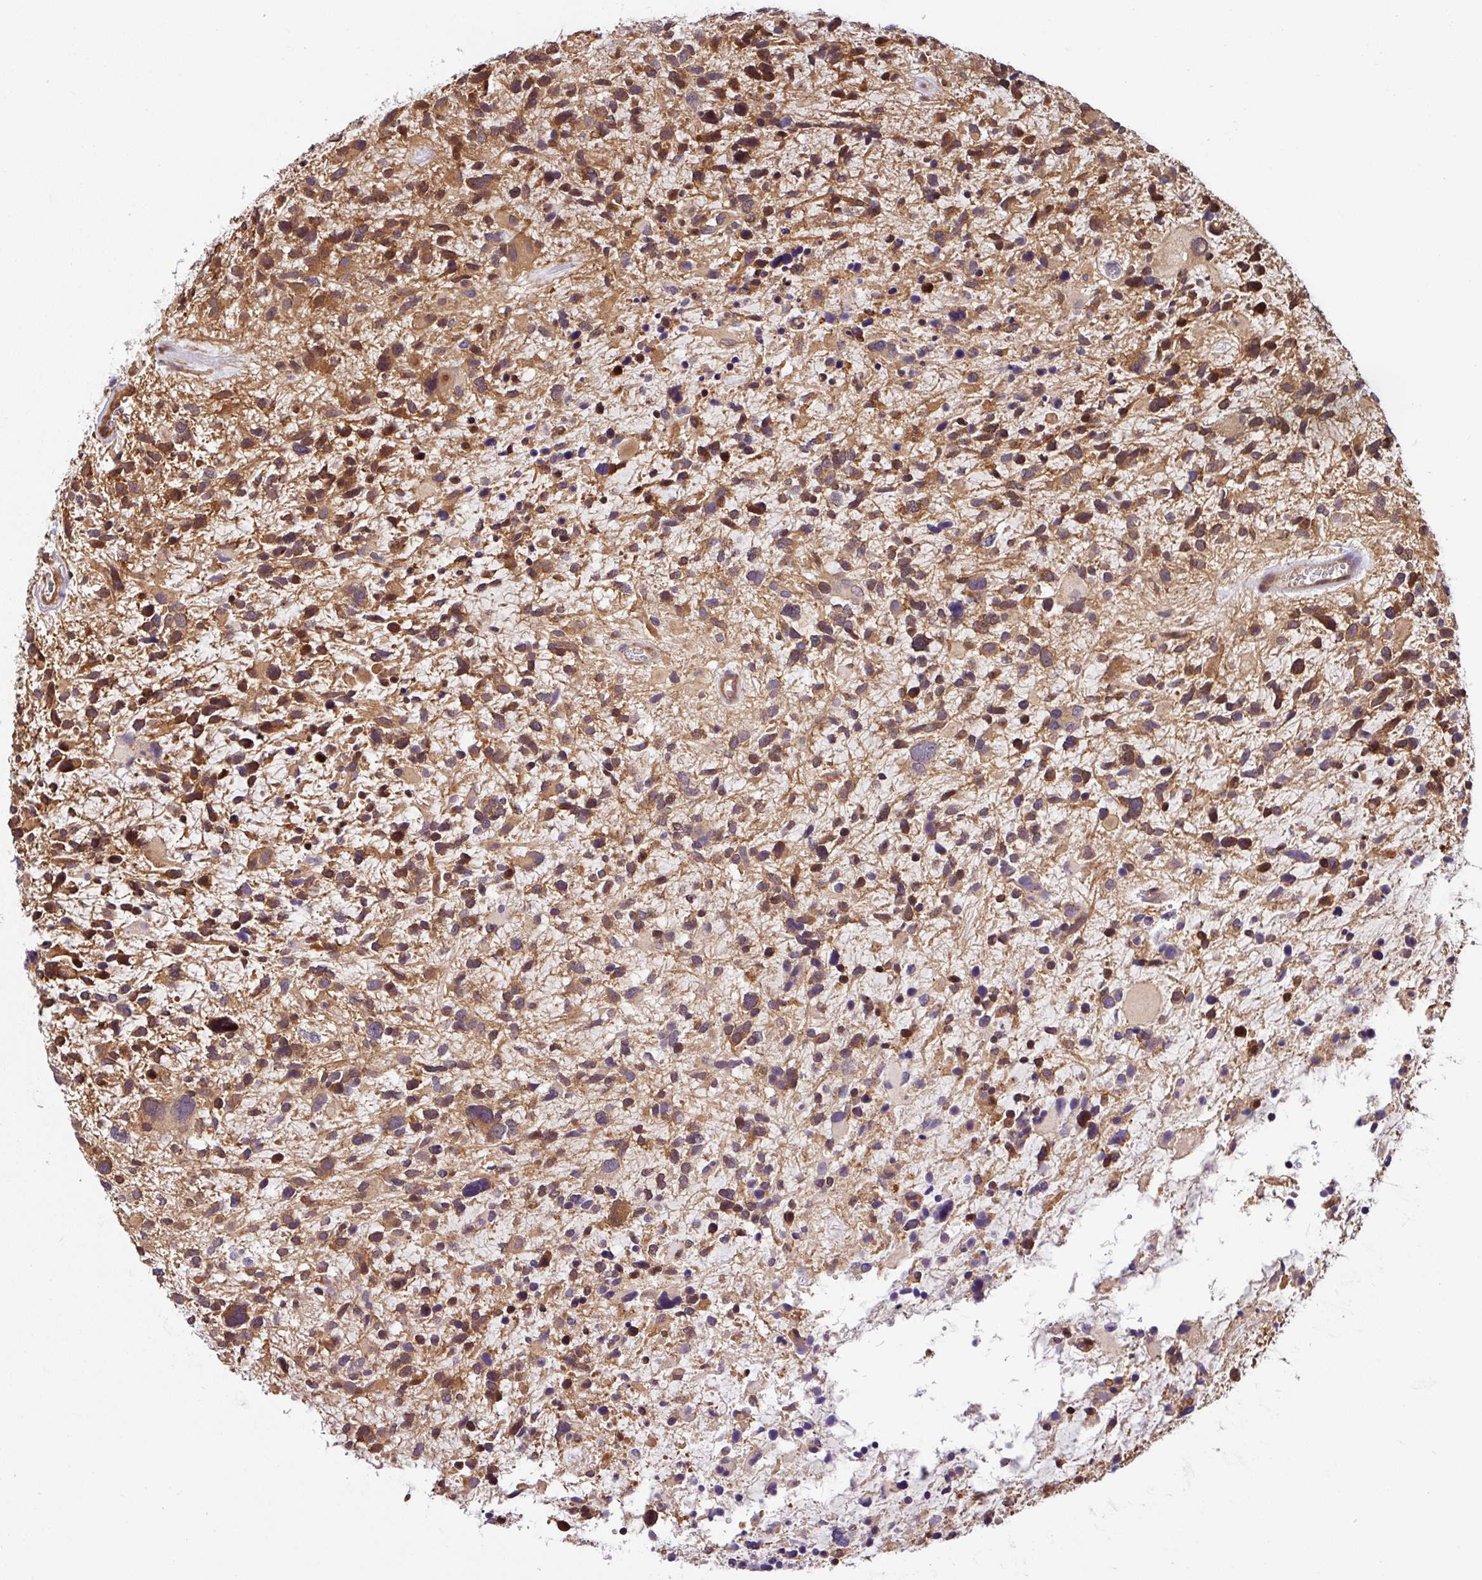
{"staining": {"intensity": "moderate", "quantity": ">75%", "location": "cytoplasmic/membranous,nuclear"}, "tissue": "glioma", "cell_type": "Tumor cells", "image_type": "cancer", "snomed": [{"axis": "morphology", "description": "Glioma, malignant, High grade"}, {"axis": "topography", "description": "Brain"}], "caption": "Protein expression analysis of human high-grade glioma (malignant) reveals moderate cytoplasmic/membranous and nuclear positivity in about >75% of tumor cells.", "gene": "SHB", "patient": {"sex": "female", "age": 11}}